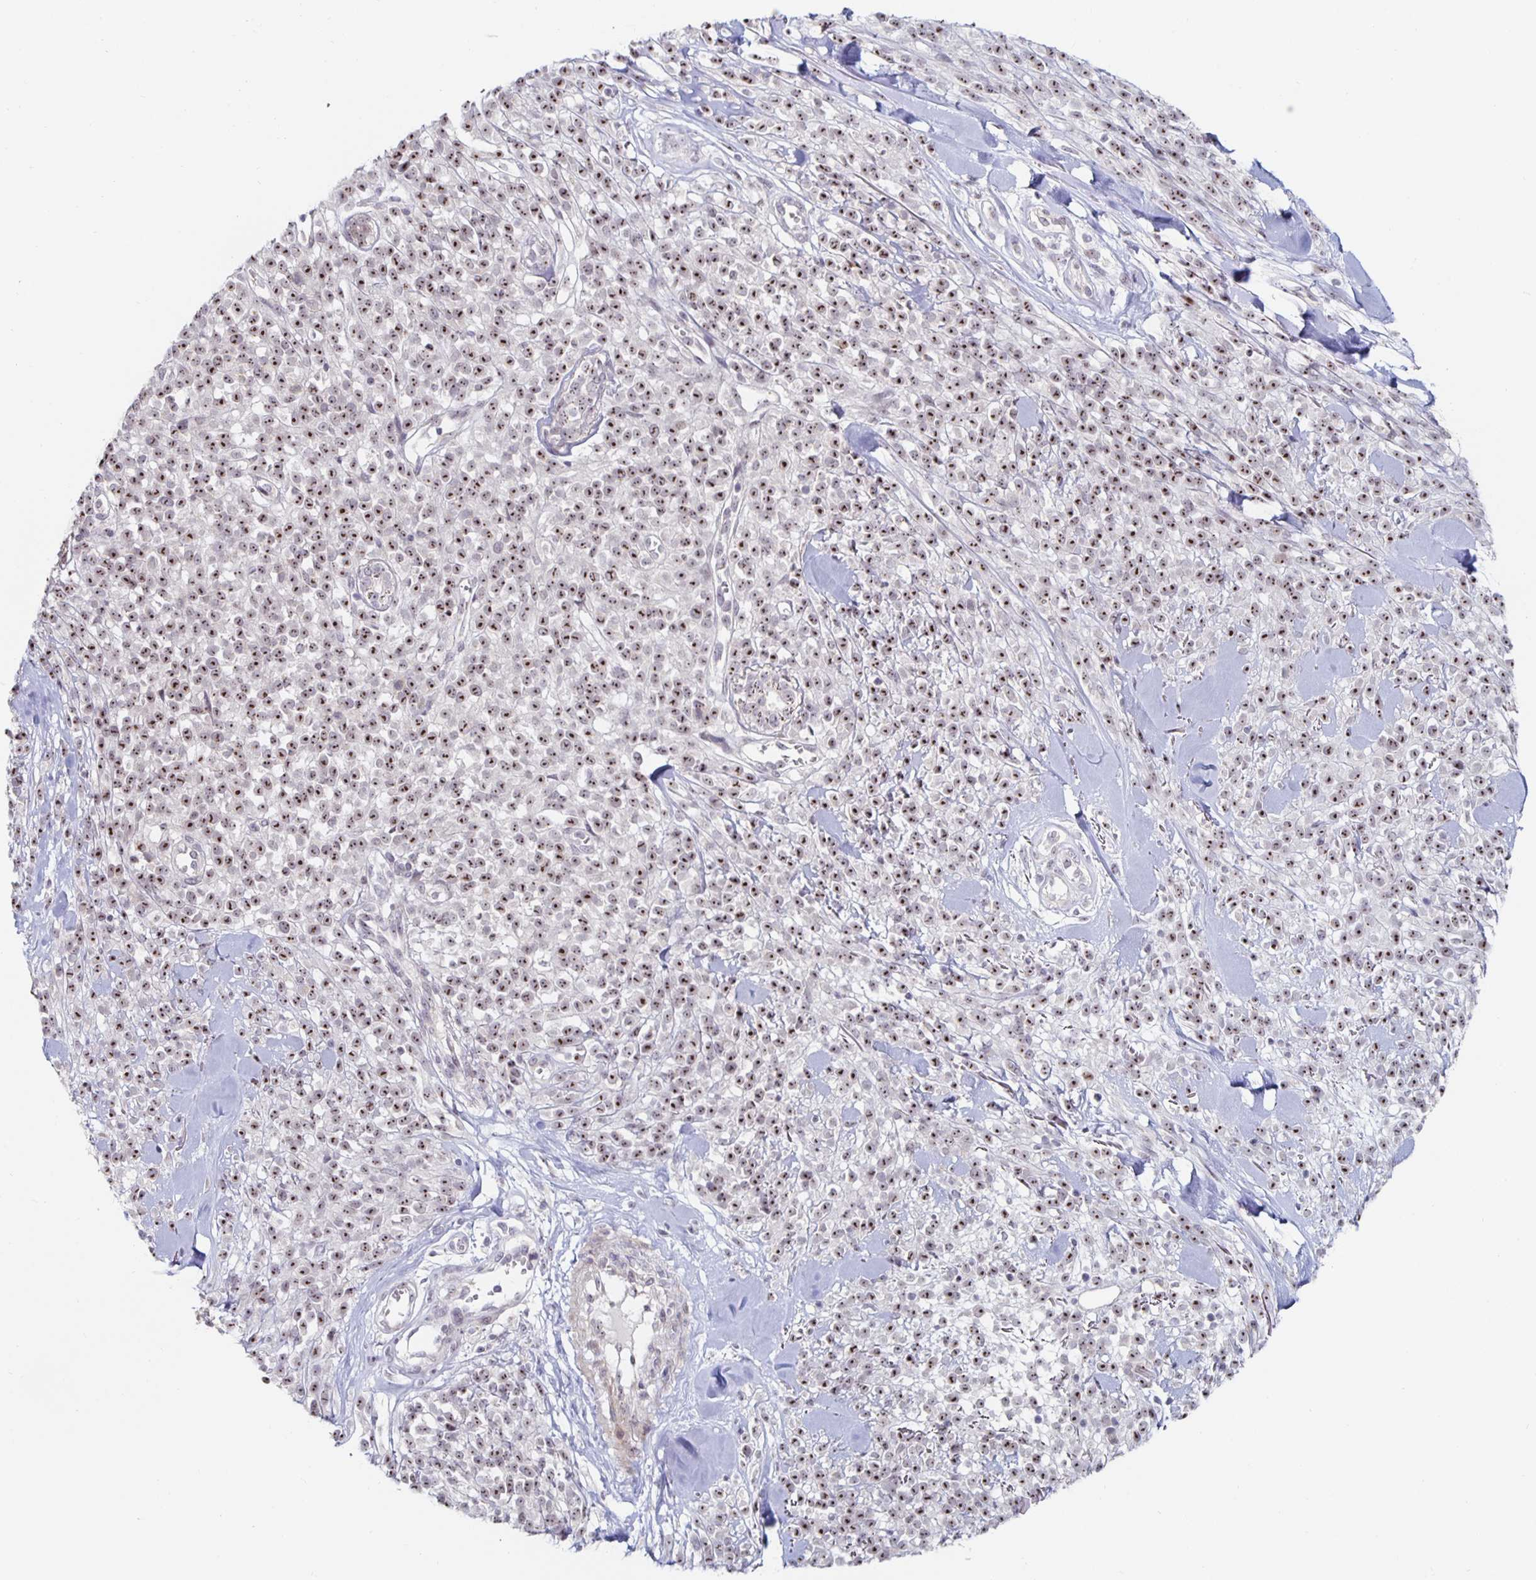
{"staining": {"intensity": "moderate", "quantity": ">75%", "location": "nuclear"}, "tissue": "melanoma", "cell_type": "Tumor cells", "image_type": "cancer", "snomed": [{"axis": "morphology", "description": "Malignant melanoma, NOS"}, {"axis": "topography", "description": "Skin"}, {"axis": "topography", "description": "Skin of trunk"}], "caption": "Moderate nuclear expression for a protein is identified in approximately >75% of tumor cells of malignant melanoma using immunohistochemistry (IHC).", "gene": "NUP85", "patient": {"sex": "male", "age": 74}}